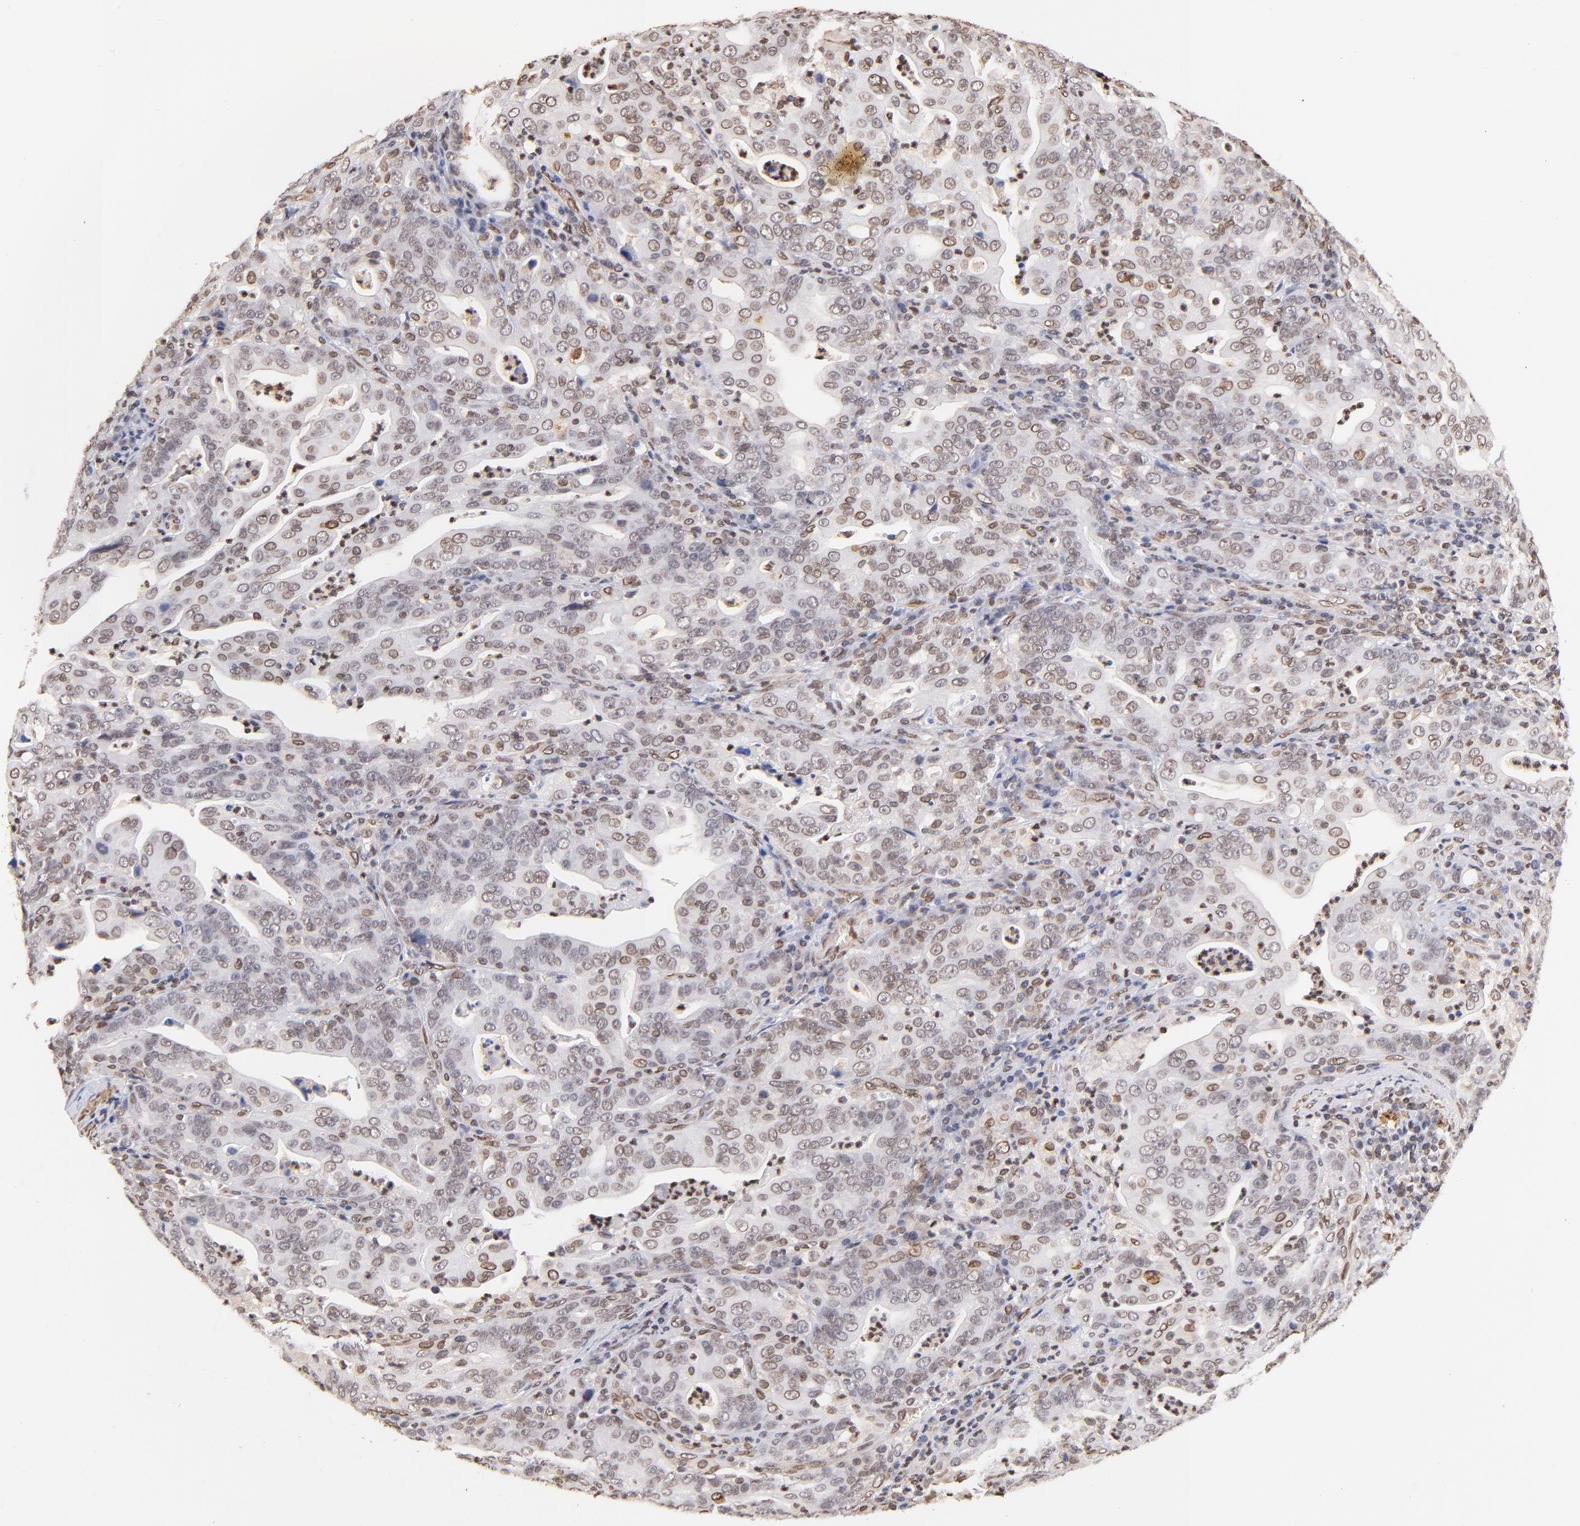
{"staining": {"intensity": "weak", "quantity": "25%-75%", "location": "cytoplasmic/membranous,nuclear"}, "tissue": "stomach cancer", "cell_type": "Tumor cells", "image_type": "cancer", "snomed": [{"axis": "morphology", "description": "Adenocarcinoma, NOS"}, {"axis": "topography", "description": "Stomach, upper"}], "caption": "This photomicrograph shows immunohistochemistry (IHC) staining of stomach cancer, with low weak cytoplasmic/membranous and nuclear staining in about 25%-75% of tumor cells.", "gene": "ZFP92", "patient": {"sex": "female", "age": 50}}